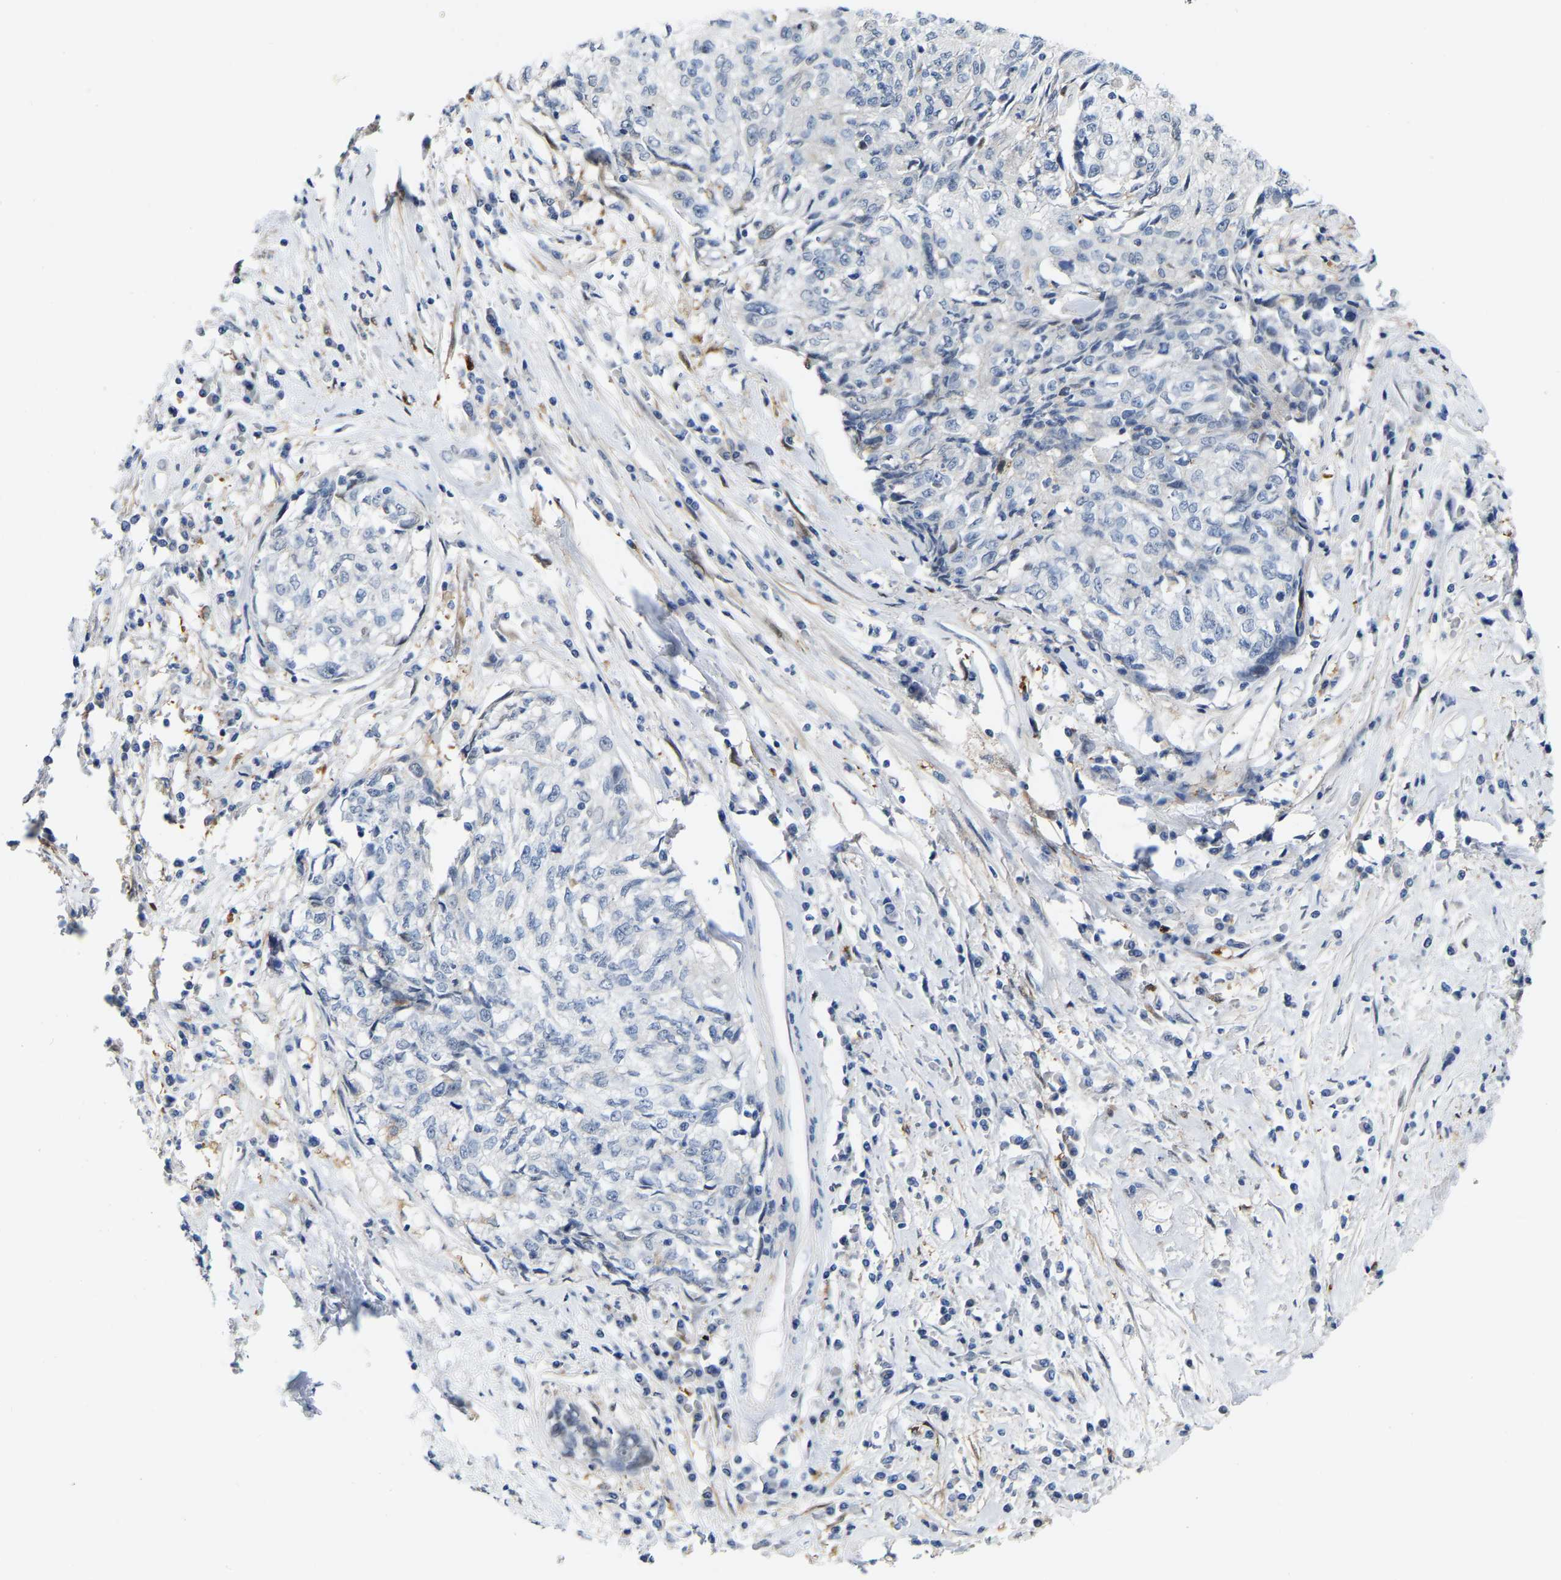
{"staining": {"intensity": "negative", "quantity": "none", "location": "none"}, "tissue": "cervical cancer", "cell_type": "Tumor cells", "image_type": "cancer", "snomed": [{"axis": "morphology", "description": "Squamous cell carcinoma, NOS"}, {"axis": "topography", "description": "Cervix"}], "caption": "DAB immunohistochemical staining of human squamous cell carcinoma (cervical) reveals no significant positivity in tumor cells.", "gene": "ABTB2", "patient": {"sex": "female", "age": 57}}